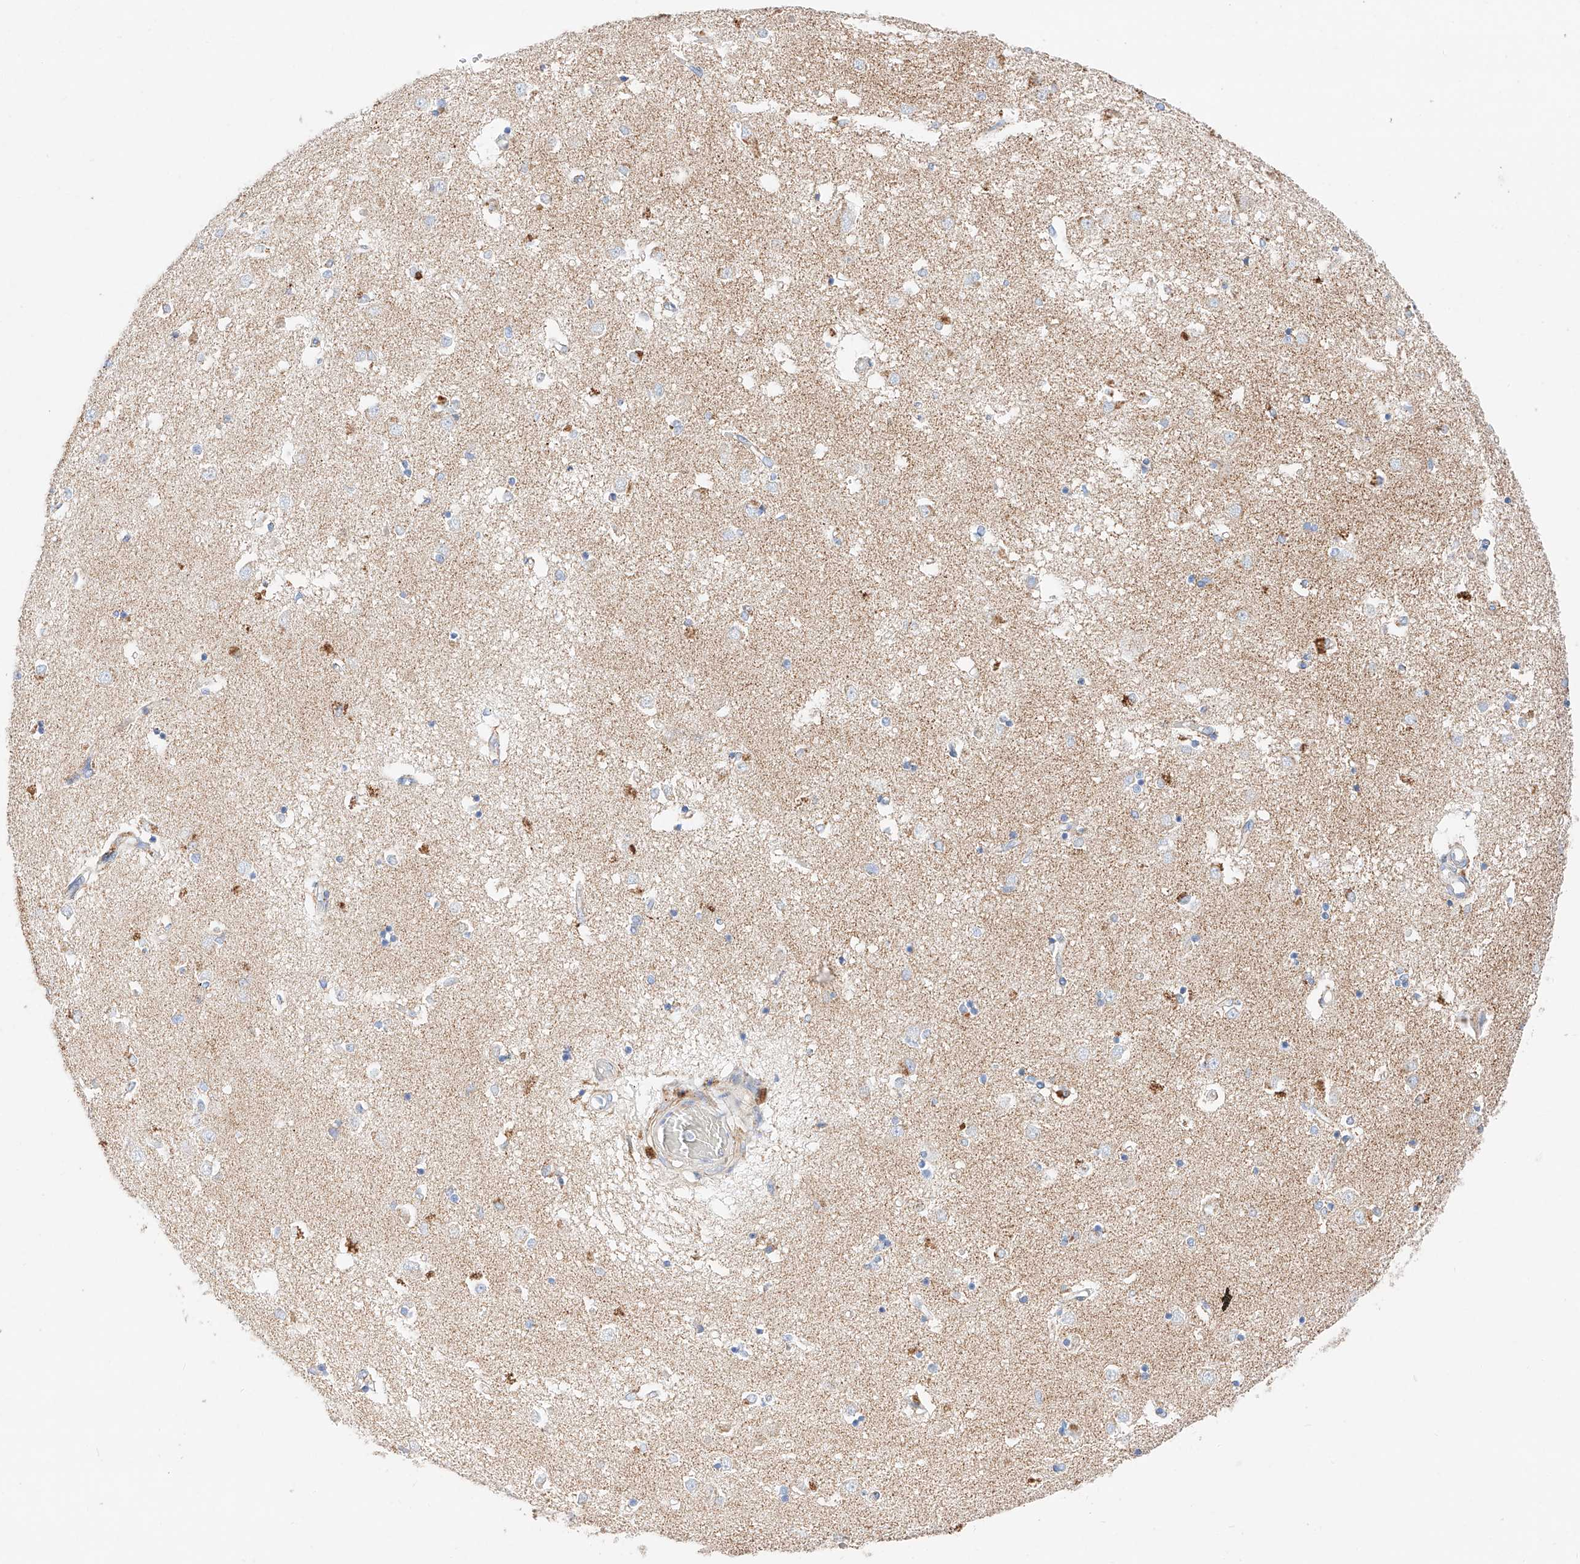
{"staining": {"intensity": "moderate", "quantity": "25%-75%", "location": "cytoplasmic/membranous"}, "tissue": "caudate", "cell_type": "Glial cells", "image_type": "normal", "snomed": [{"axis": "morphology", "description": "Normal tissue, NOS"}, {"axis": "topography", "description": "Lateral ventricle wall"}], "caption": "IHC staining of benign caudate, which shows medium levels of moderate cytoplasmic/membranous expression in about 25%-75% of glial cells indicating moderate cytoplasmic/membranous protein staining. The staining was performed using DAB (brown) for protein detection and nuclei were counterstained in hematoxylin (blue).", "gene": "C6orf62", "patient": {"sex": "male", "age": 45}}